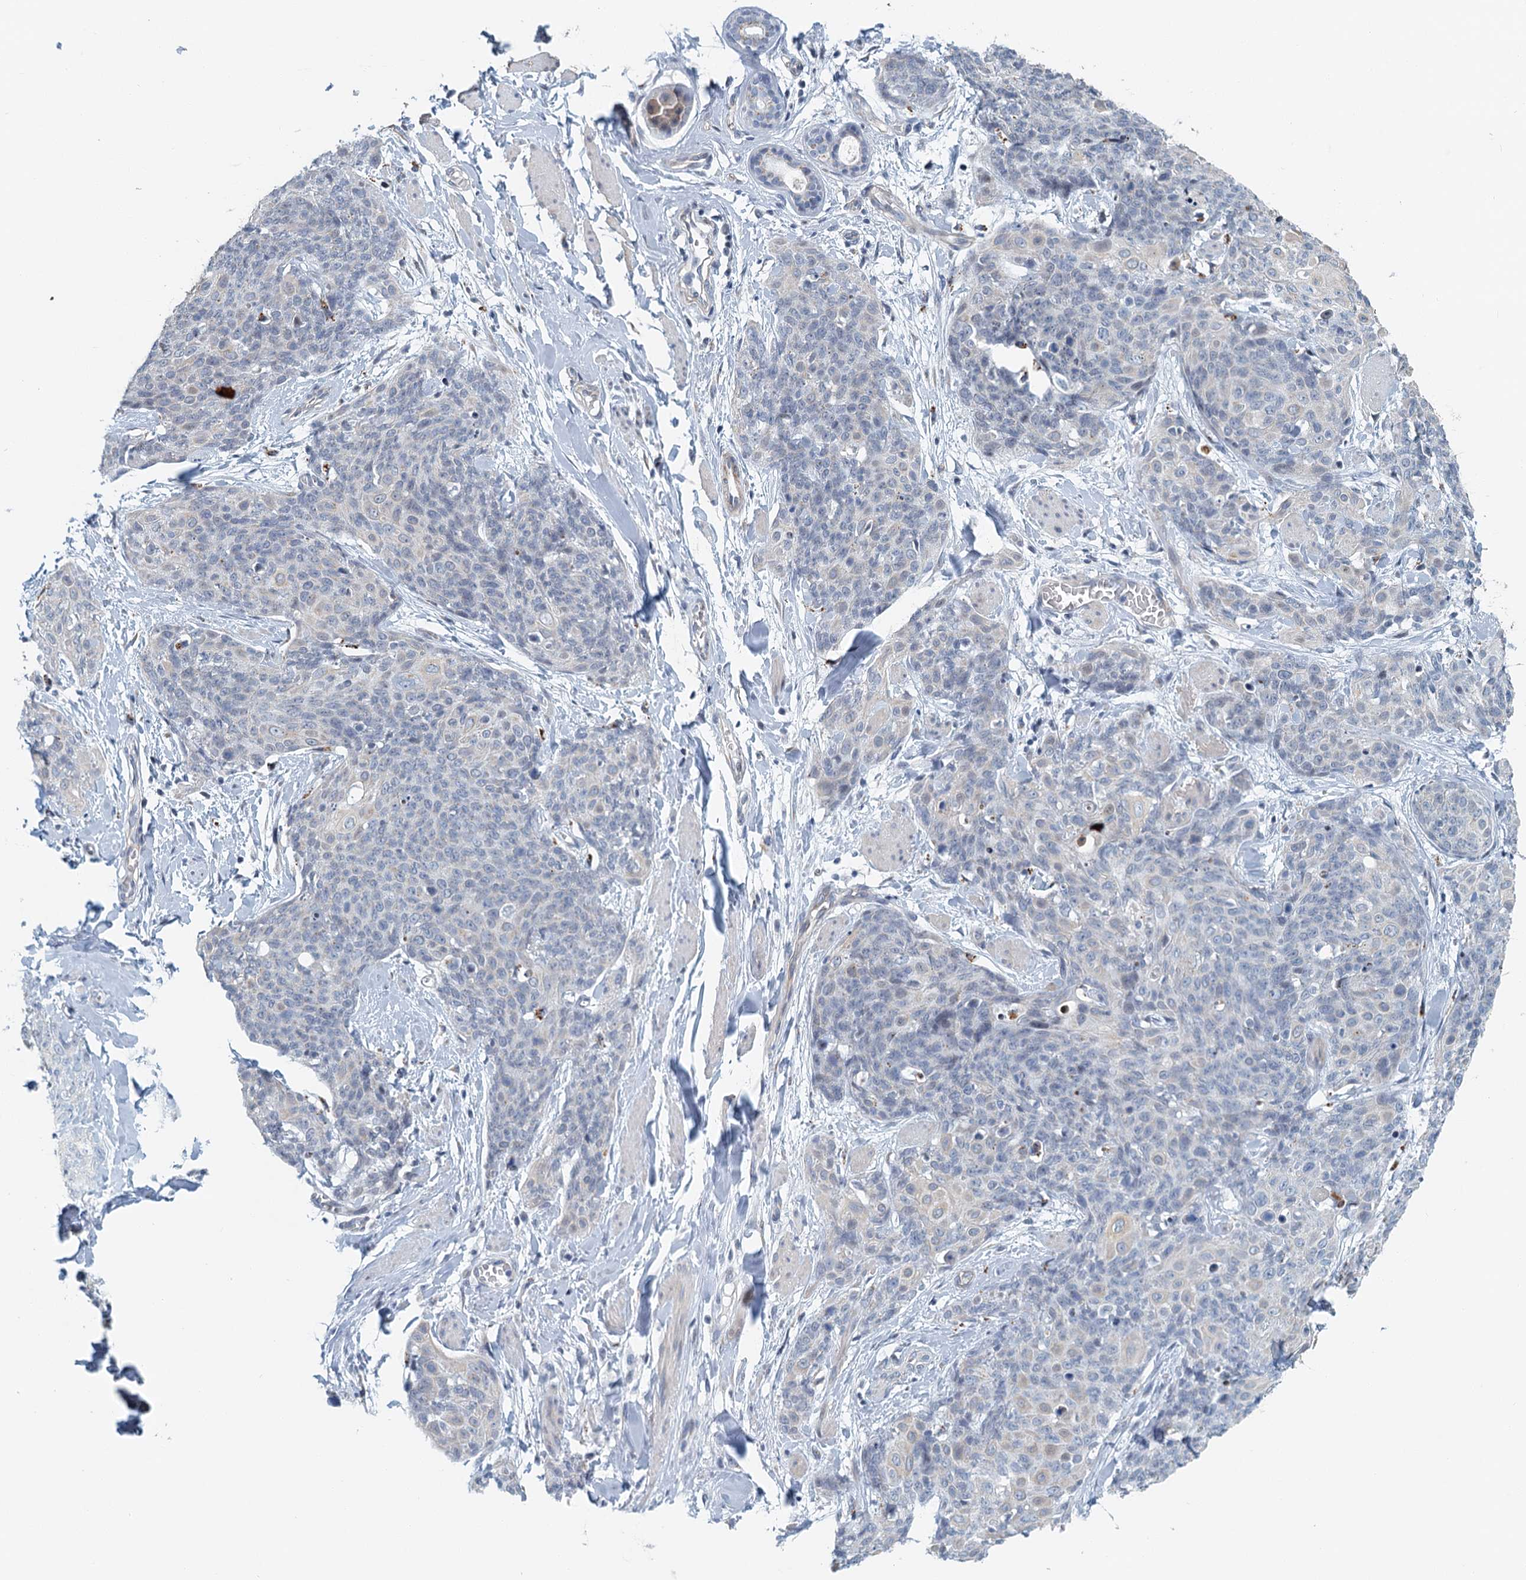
{"staining": {"intensity": "negative", "quantity": "none", "location": "none"}, "tissue": "skin cancer", "cell_type": "Tumor cells", "image_type": "cancer", "snomed": [{"axis": "morphology", "description": "Squamous cell carcinoma, NOS"}, {"axis": "topography", "description": "Skin"}, {"axis": "topography", "description": "Vulva"}], "caption": "High power microscopy image of an immunohistochemistry photomicrograph of skin cancer, revealing no significant expression in tumor cells.", "gene": "ZNF527", "patient": {"sex": "female", "age": 85}}